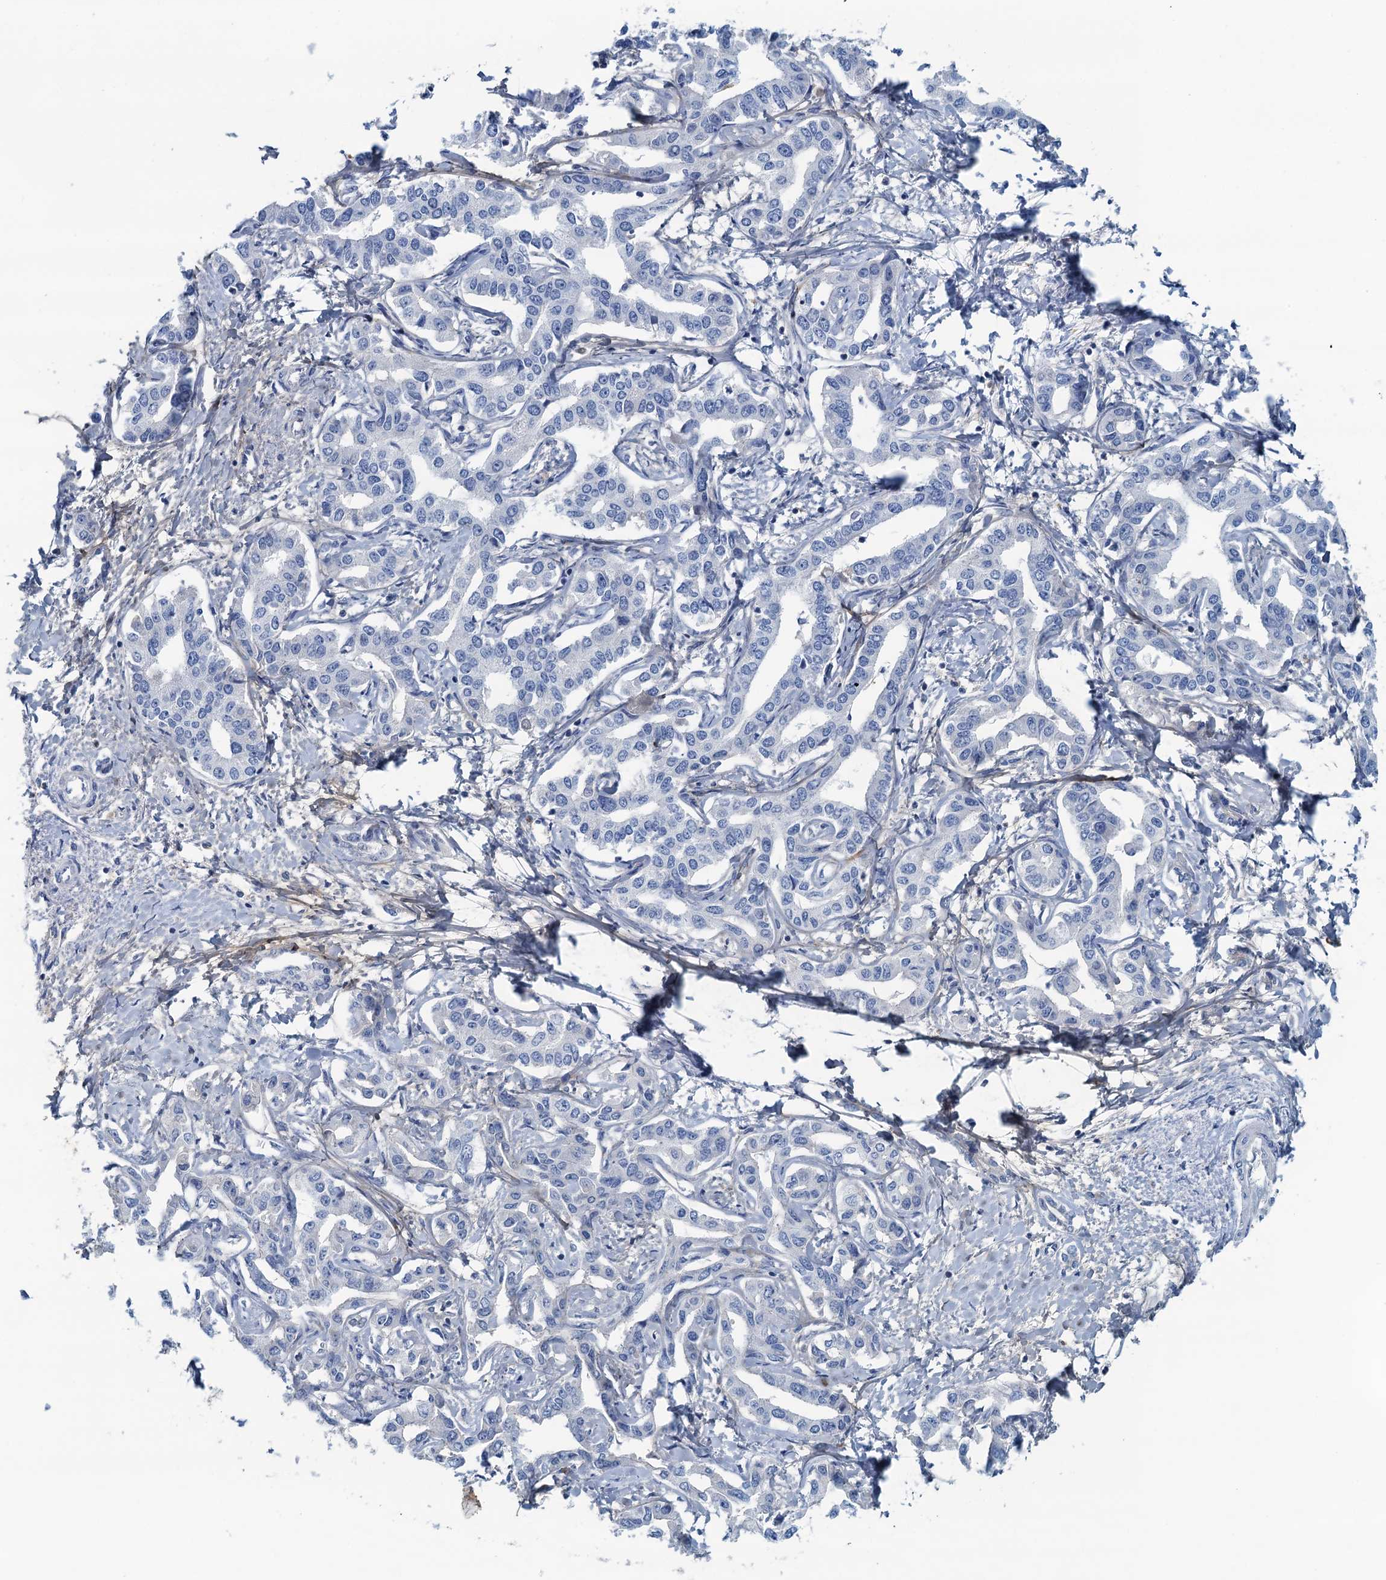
{"staining": {"intensity": "negative", "quantity": "none", "location": "none"}, "tissue": "liver cancer", "cell_type": "Tumor cells", "image_type": "cancer", "snomed": [{"axis": "morphology", "description": "Cholangiocarcinoma"}, {"axis": "topography", "description": "Liver"}], "caption": "Histopathology image shows no significant protein staining in tumor cells of liver cancer.", "gene": "THAP10", "patient": {"sex": "male", "age": 59}}